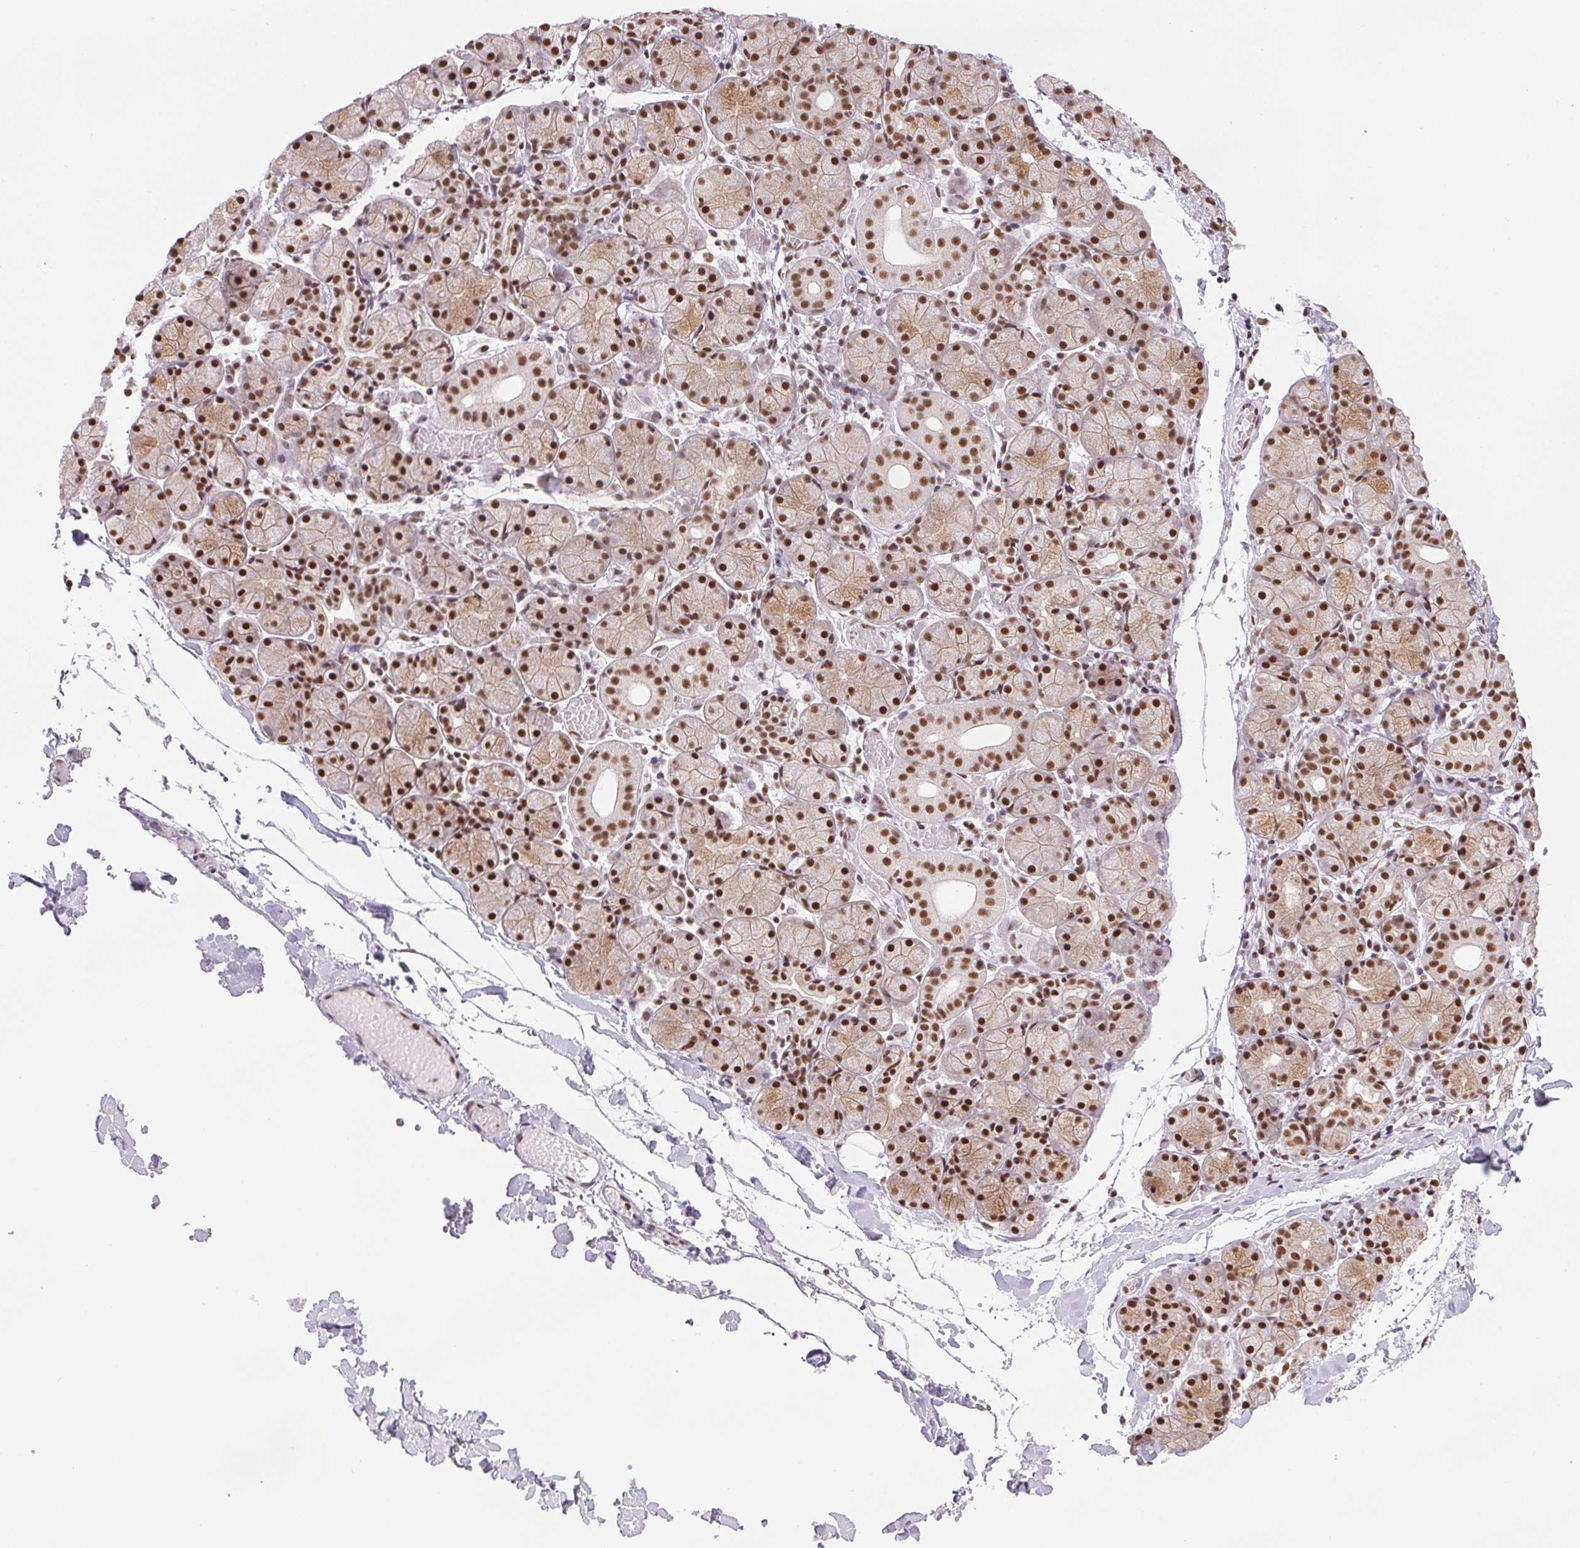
{"staining": {"intensity": "strong", "quantity": ">75%", "location": "nuclear"}, "tissue": "salivary gland", "cell_type": "Glandular cells", "image_type": "normal", "snomed": [{"axis": "morphology", "description": "Normal tissue, NOS"}, {"axis": "topography", "description": "Salivary gland"}], "caption": "DAB (3,3'-diaminobenzidine) immunohistochemical staining of normal human salivary gland displays strong nuclear protein positivity in approximately >75% of glandular cells. Ihc stains the protein of interest in brown and the nuclei are stained blue.", "gene": "IK", "patient": {"sex": "female", "age": 24}}